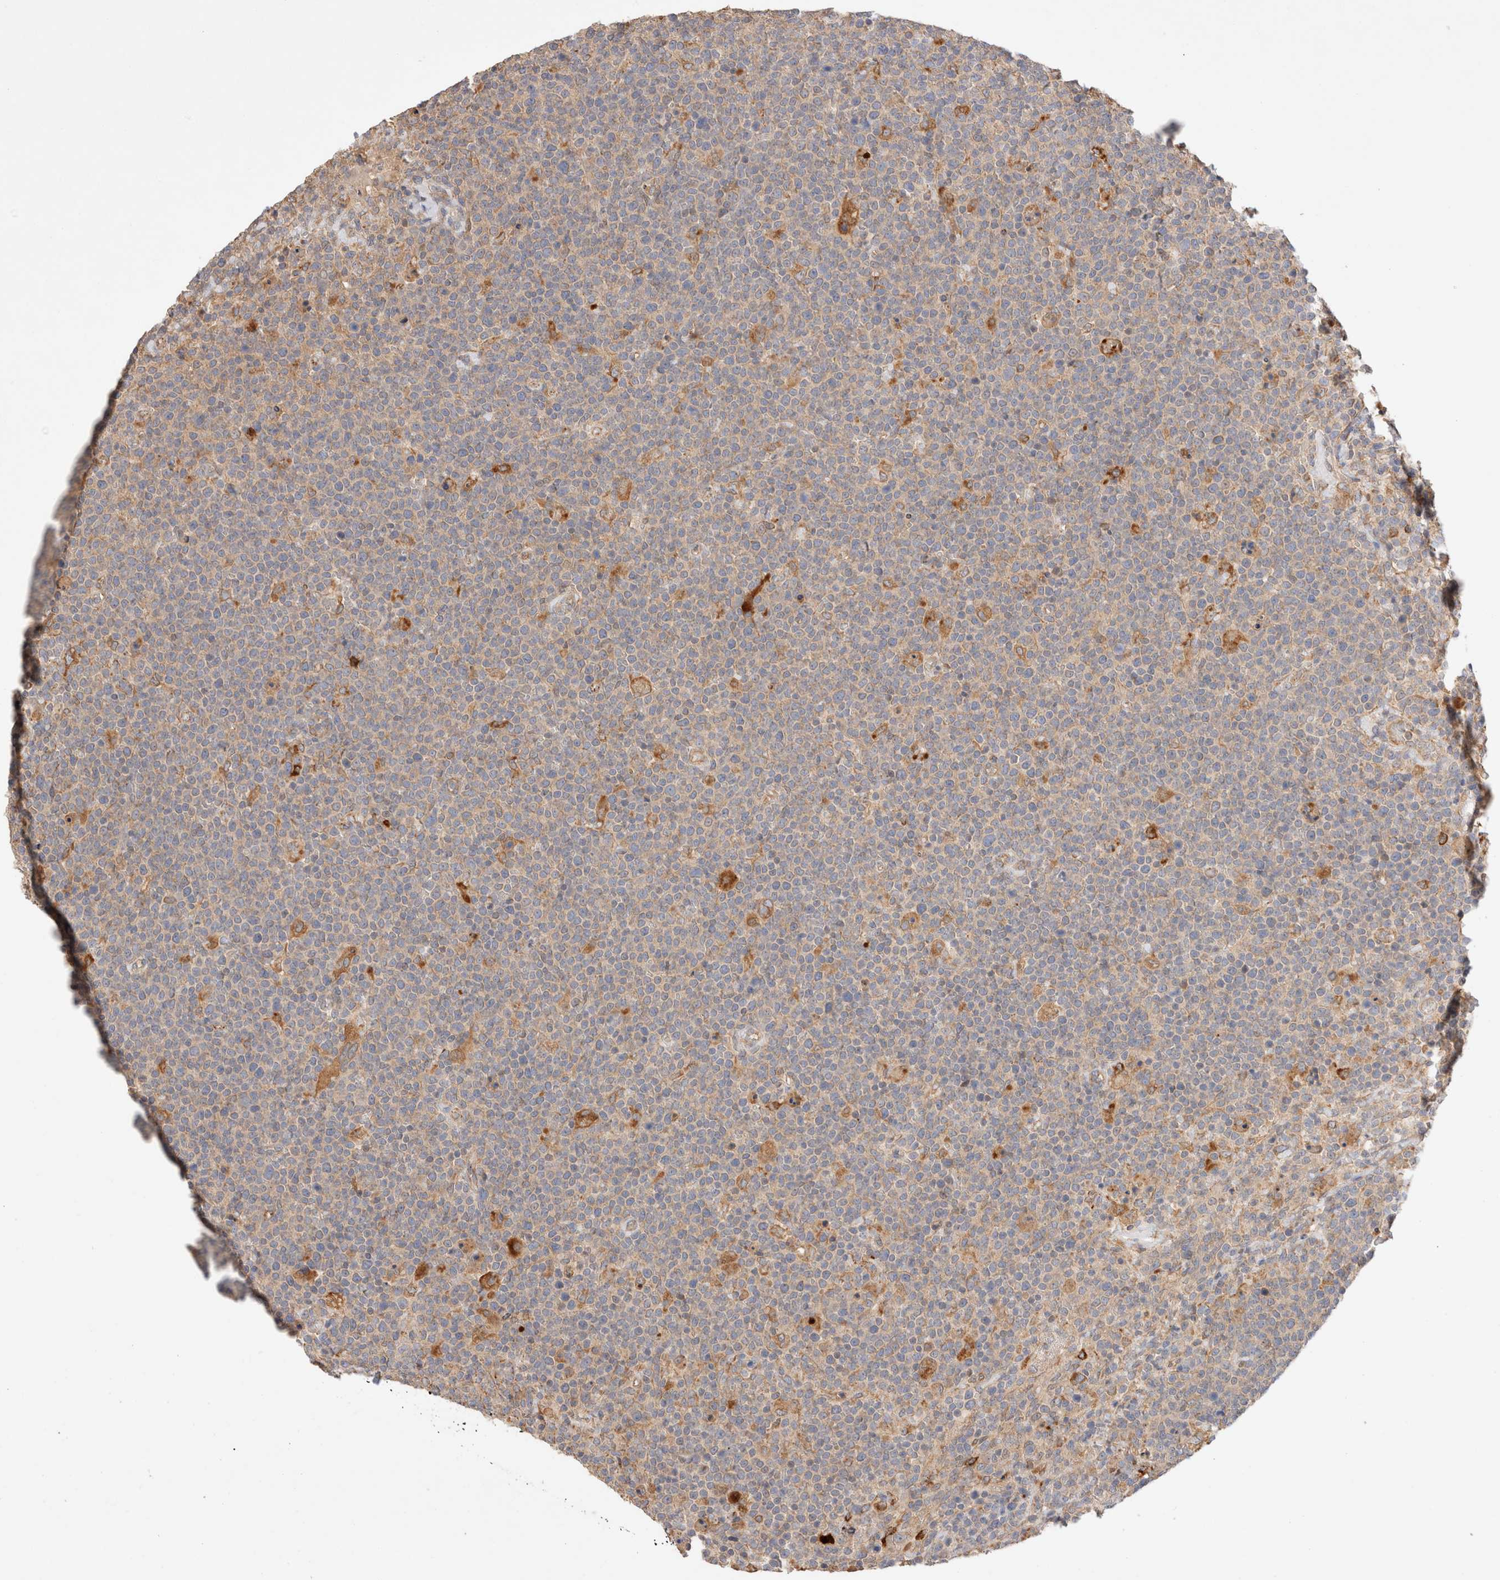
{"staining": {"intensity": "moderate", "quantity": "<25%", "location": "cytoplasmic/membranous"}, "tissue": "lymphoma", "cell_type": "Tumor cells", "image_type": "cancer", "snomed": [{"axis": "morphology", "description": "Malignant lymphoma, non-Hodgkin's type, High grade"}, {"axis": "topography", "description": "Lymph node"}], "caption": "Protein staining exhibits moderate cytoplasmic/membranous expression in about <25% of tumor cells in high-grade malignant lymphoma, non-Hodgkin's type.", "gene": "RABEPK", "patient": {"sex": "male", "age": 61}}